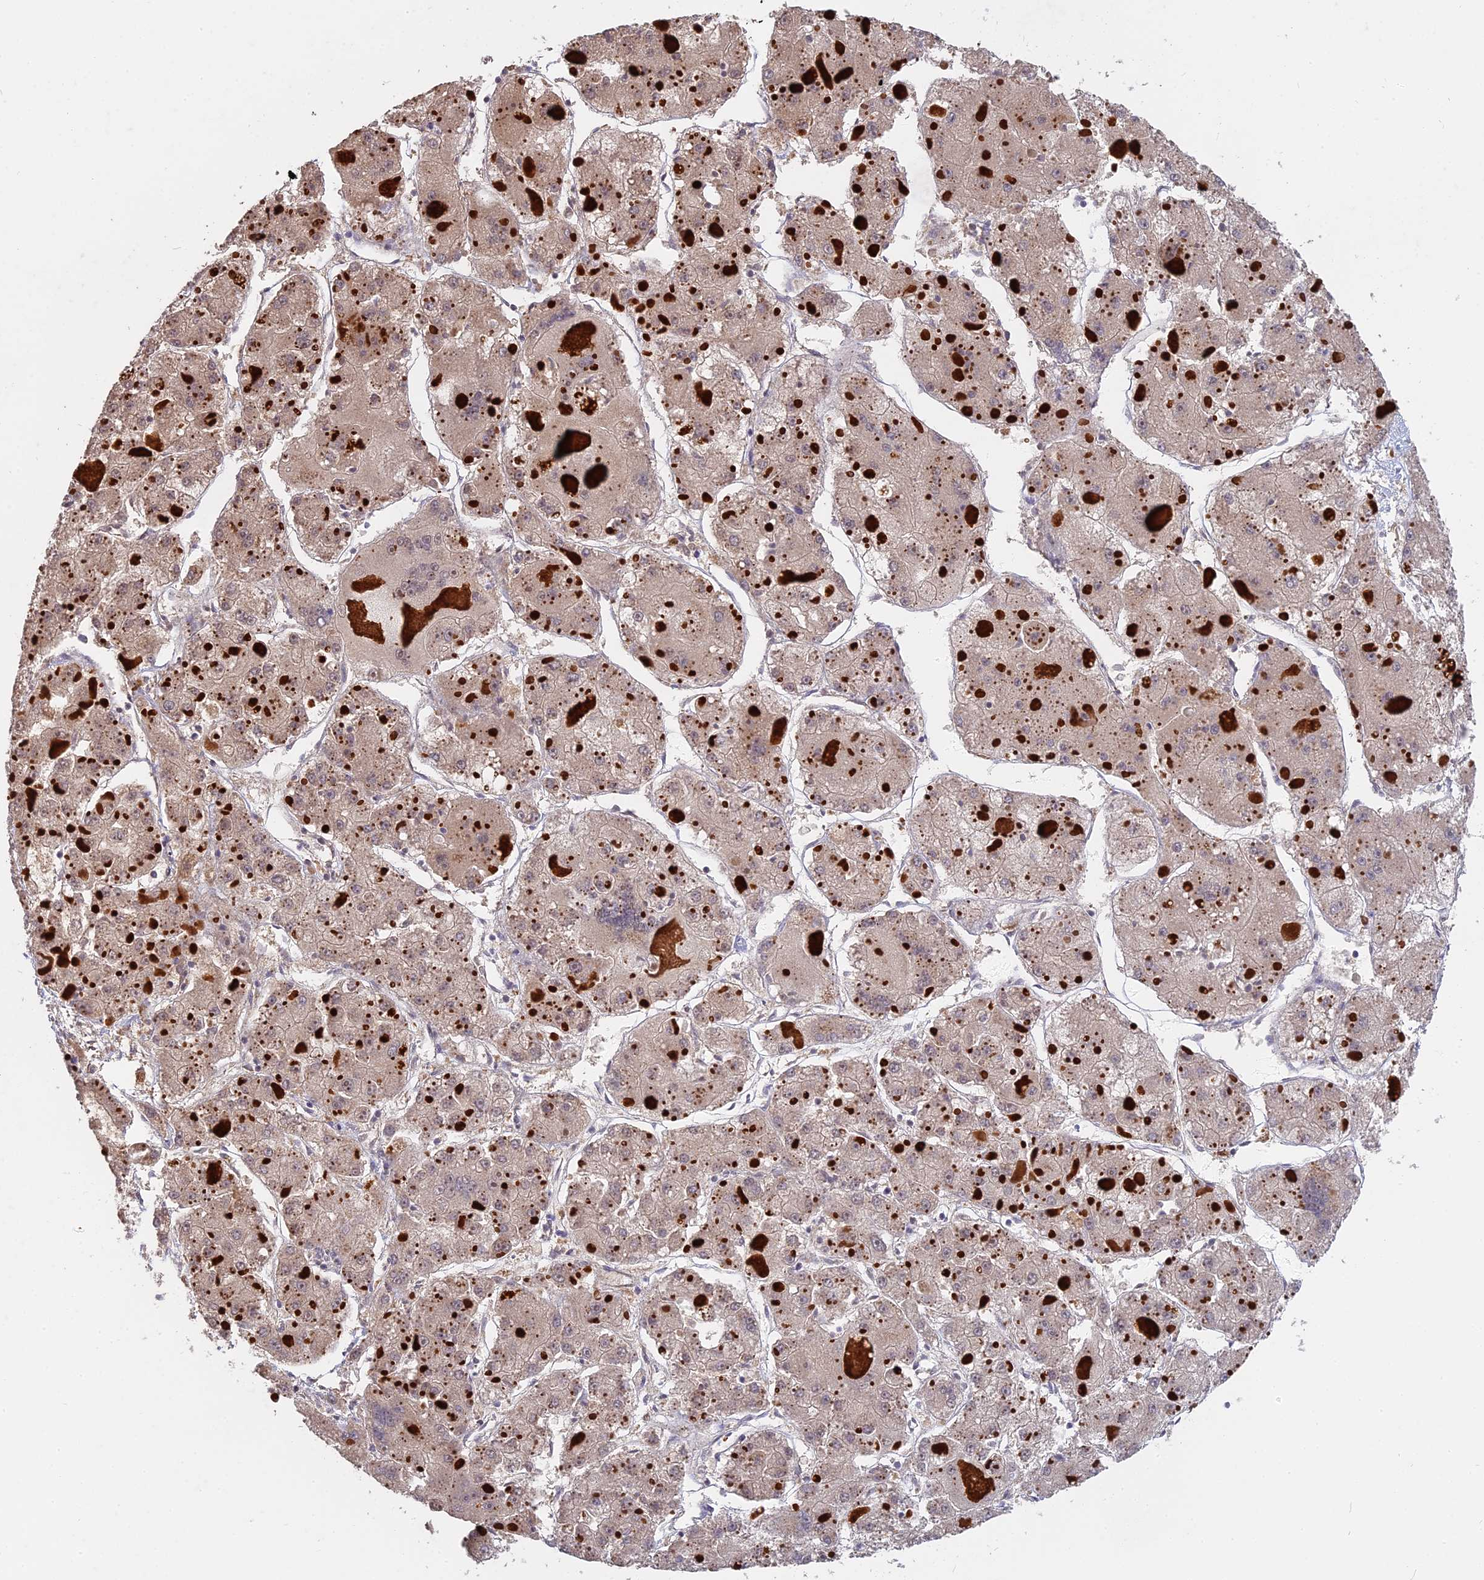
{"staining": {"intensity": "weak", "quantity": "25%-75%", "location": "cytoplasmic/membranous"}, "tissue": "liver cancer", "cell_type": "Tumor cells", "image_type": "cancer", "snomed": [{"axis": "morphology", "description": "Carcinoma, Hepatocellular, NOS"}, {"axis": "topography", "description": "Liver"}], "caption": "Hepatocellular carcinoma (liver) stained for a protein reveals weak cytoplasmic/membranous positivity in tumor cells.", "gene": "SAC3D1", "patient": {"sex": "female", "age": 73}}